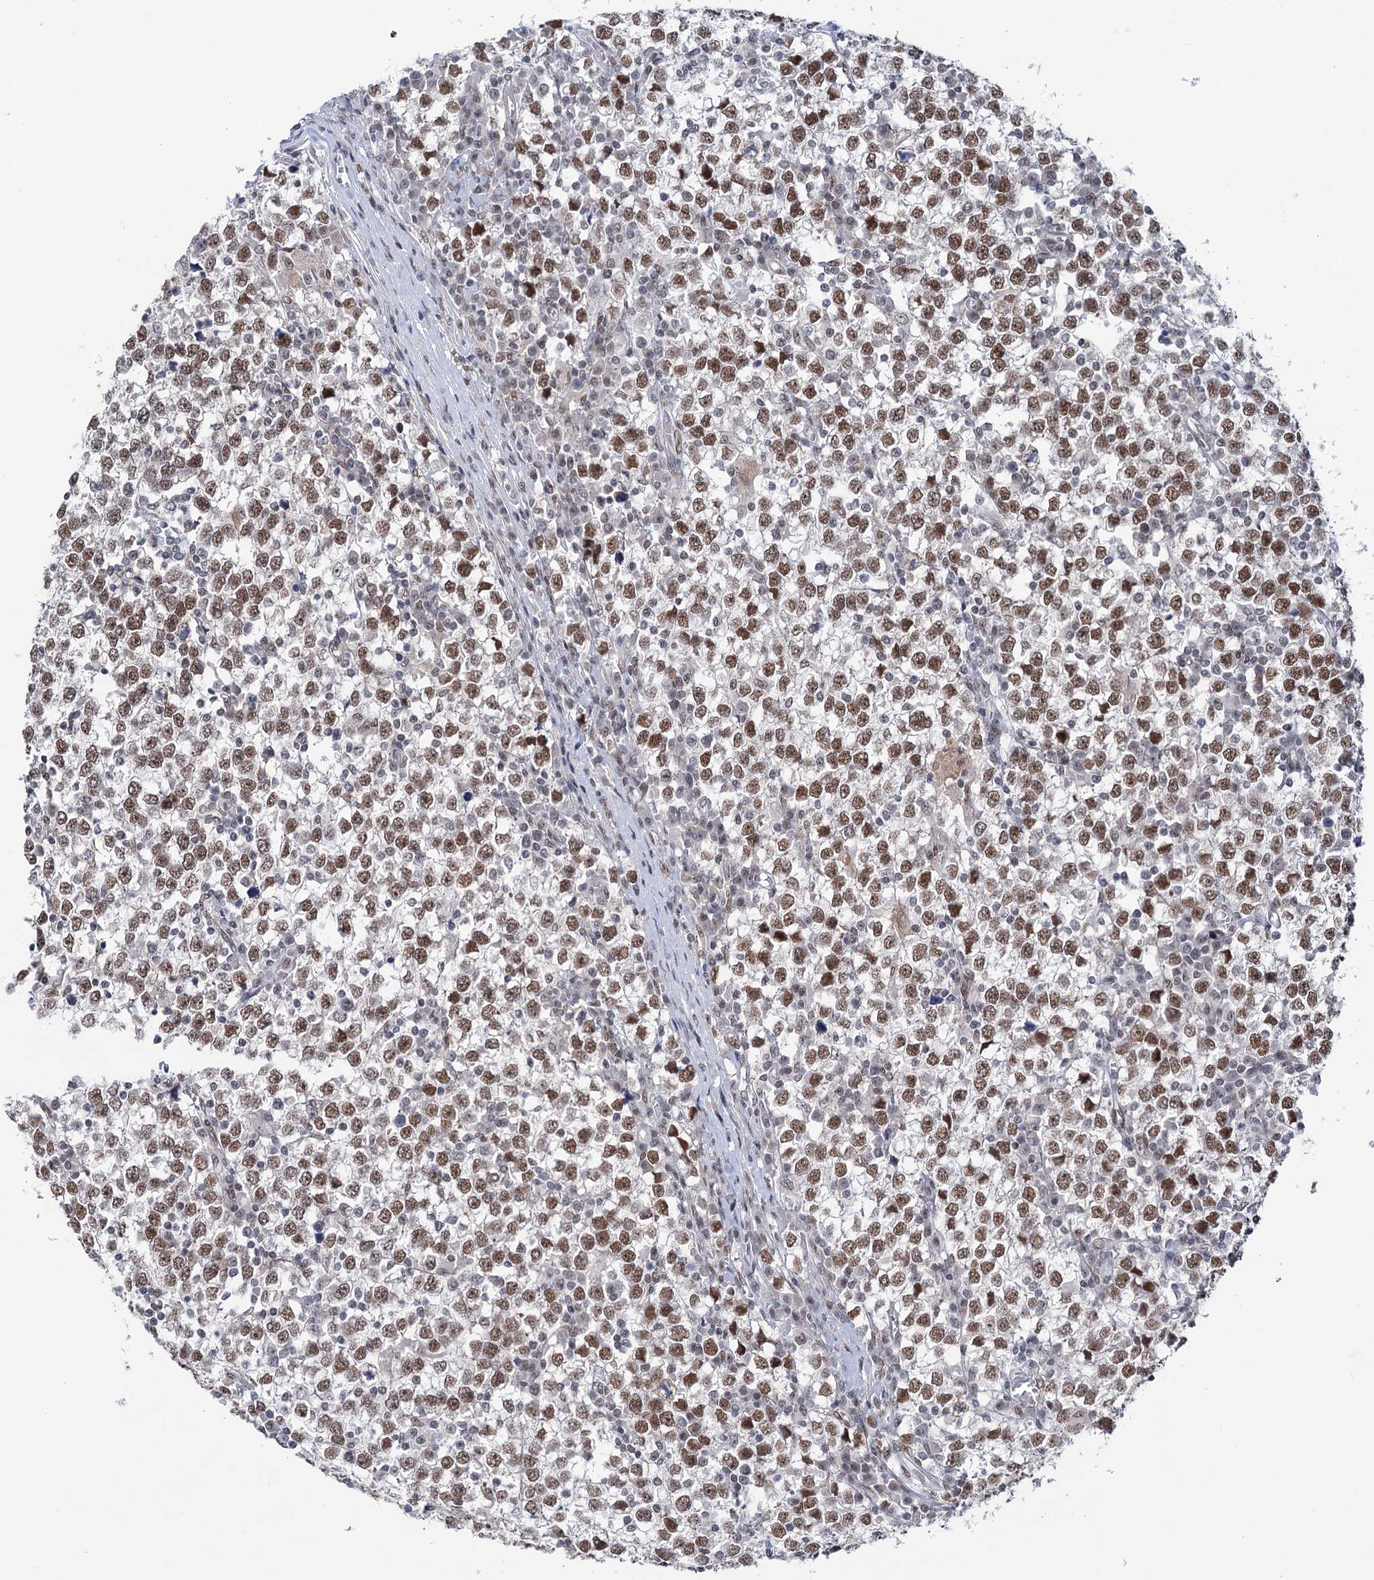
{"staining": {"intensity": "moderate", "quantity": ">75%", "location": "nuclear"}, "tissue": "testis cancer", "cell_type": "Tumor cells", "image_type": "cancer", "snomed": [{"axis": "morphology", "description": "Seminoma, NOS"}, {"axis": "topography", "description": "Testis"}], "caption": "Tumor cells demonstrate medium levels of moderate nuclear staining in approximately >75% of cells in seminoma (testis). The protein of interest is shown in brown color, while the nuclei are stained blue.", "gene": "FAM53A", "patient": {"sex": "male", "age": 65}}